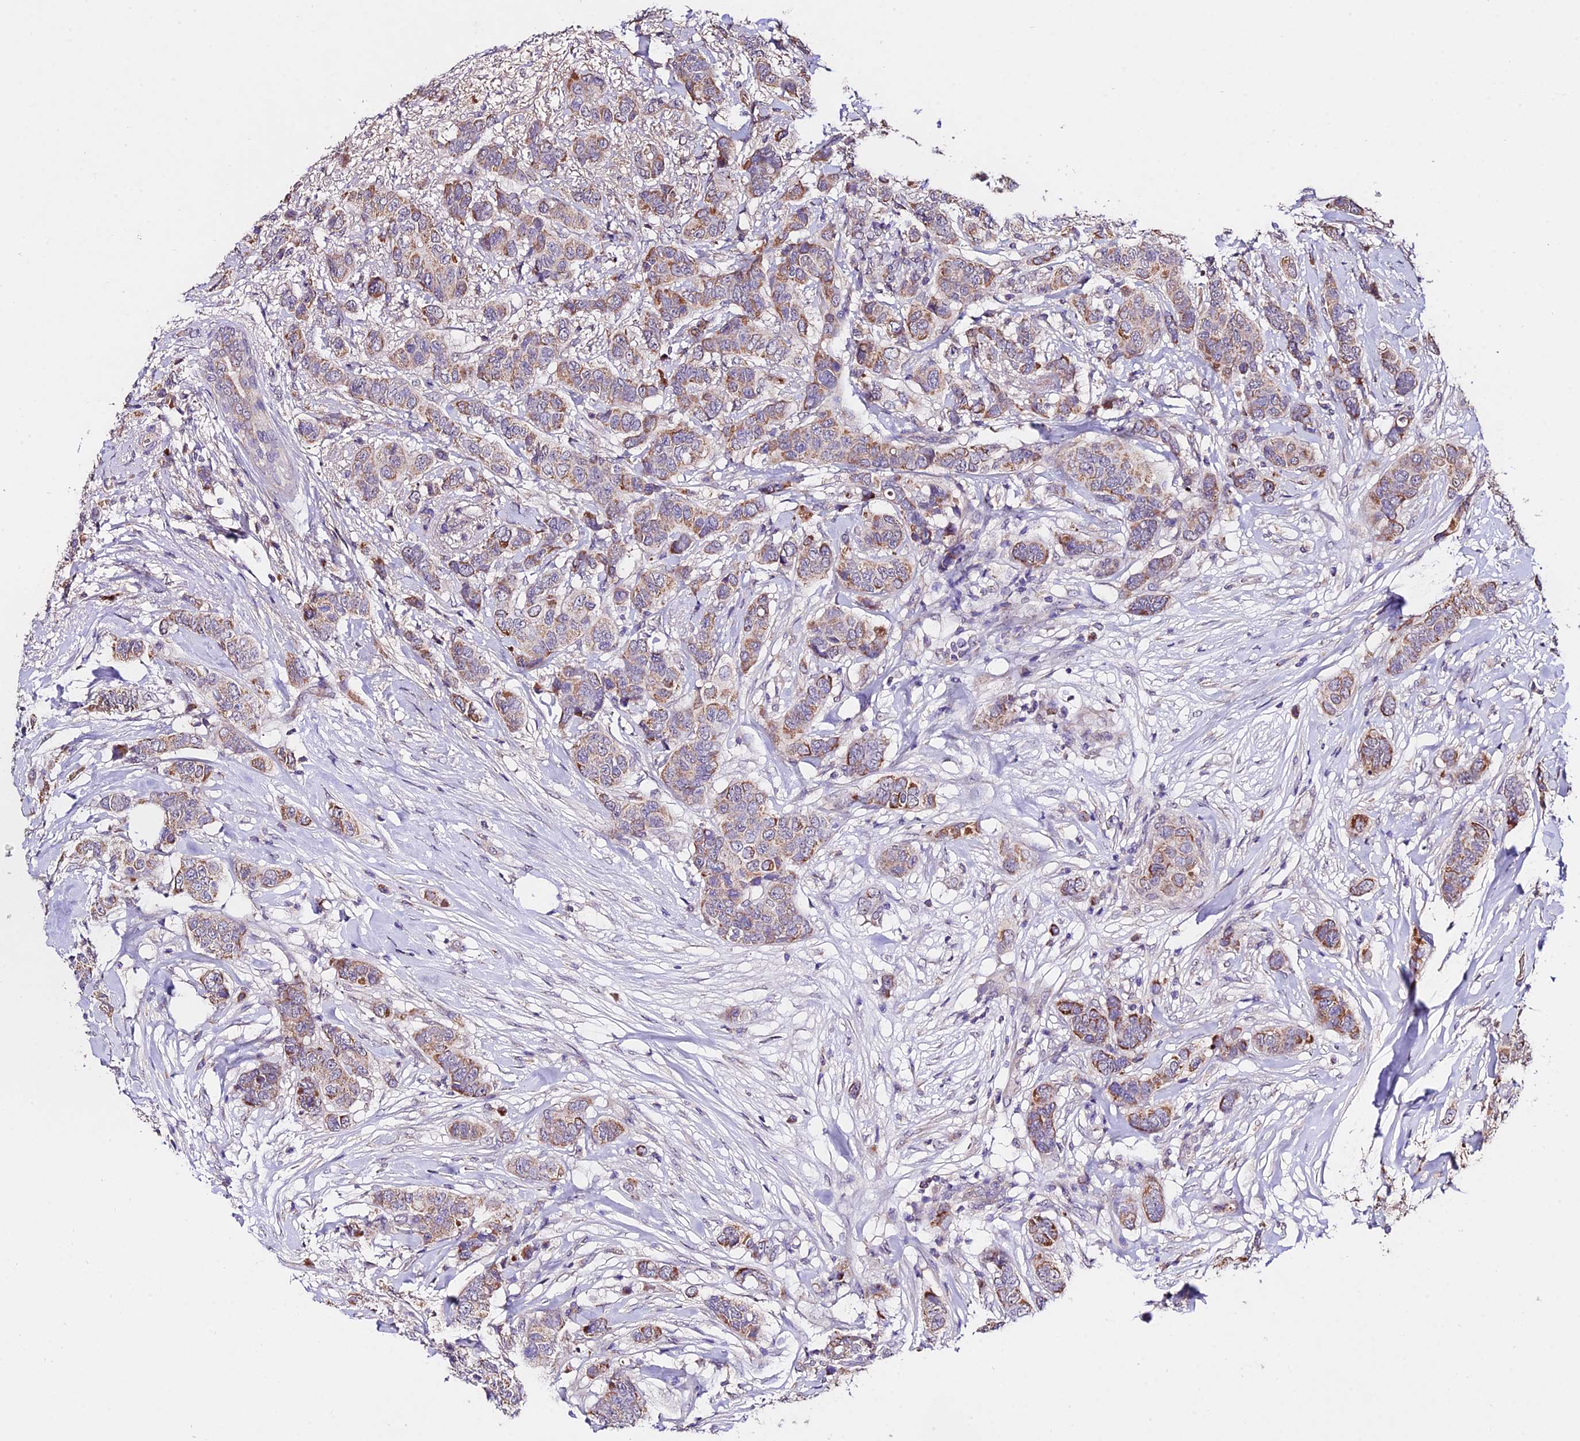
{"staining": {"intensity": "moderate", "quantity": "25%-75%", "location": "cytoplasmic/membranous"}, "tissue": "breast cancer", "cell_type": "Tumor cells", "image_type": "cancer", "snomed": [{"axis": "morphology", "description": "Lobular carcinoma"}, {"axis": "topography", "description": "Breast"}], "caption": "Immunohistochemistry (DAB) staining of breast cancer displays moderate cytoplasmic/membranous protein expression in approximately 25%-75% of tumor cells. (brown staining indicates protein expression, while blue staining denotes nuclei).", "gene": "WDR5B", "patient": {"sex": "female", "age": 51}}